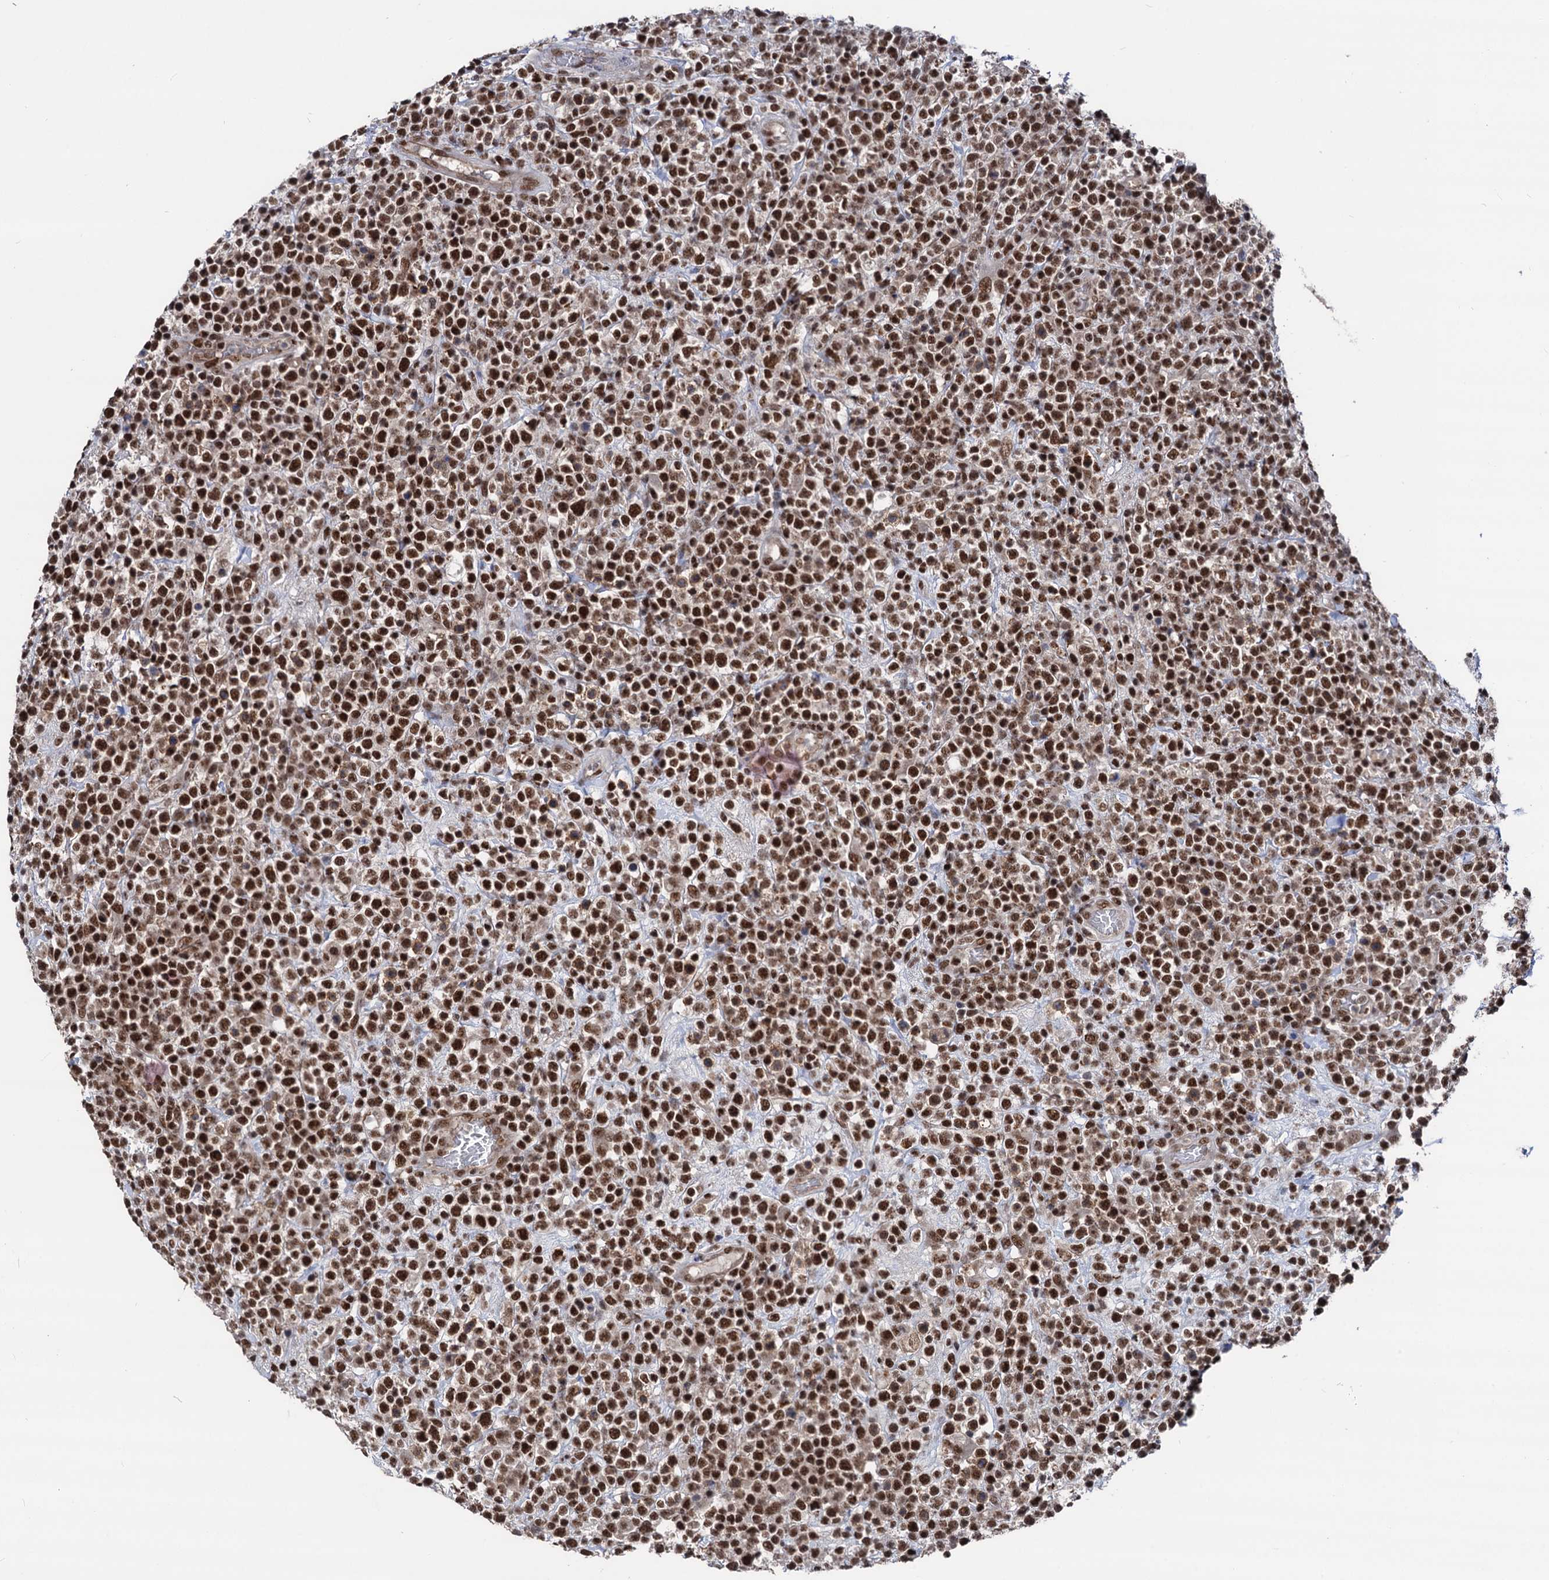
{"staining": {"intensity": "strong", "quantity": ">75%", "location": "nuclear"}, "tissue": "lymphoma", "cell_type": "Tumor cells", "image_type": "cancer", "snomed": [{"axis": "morphology", "description": "Malignant lymphoma, non-Hodgkin's type, High grade"}, {"axis": "topography", "description": "Colon"}], "caption": "This is a histology image of immunohistochemistry staining of lymphoma, which shows strong expression in the nuclear of tumor cells.", "gene": "GALNT11", "patient": {"sex": "female", "age": 53}}